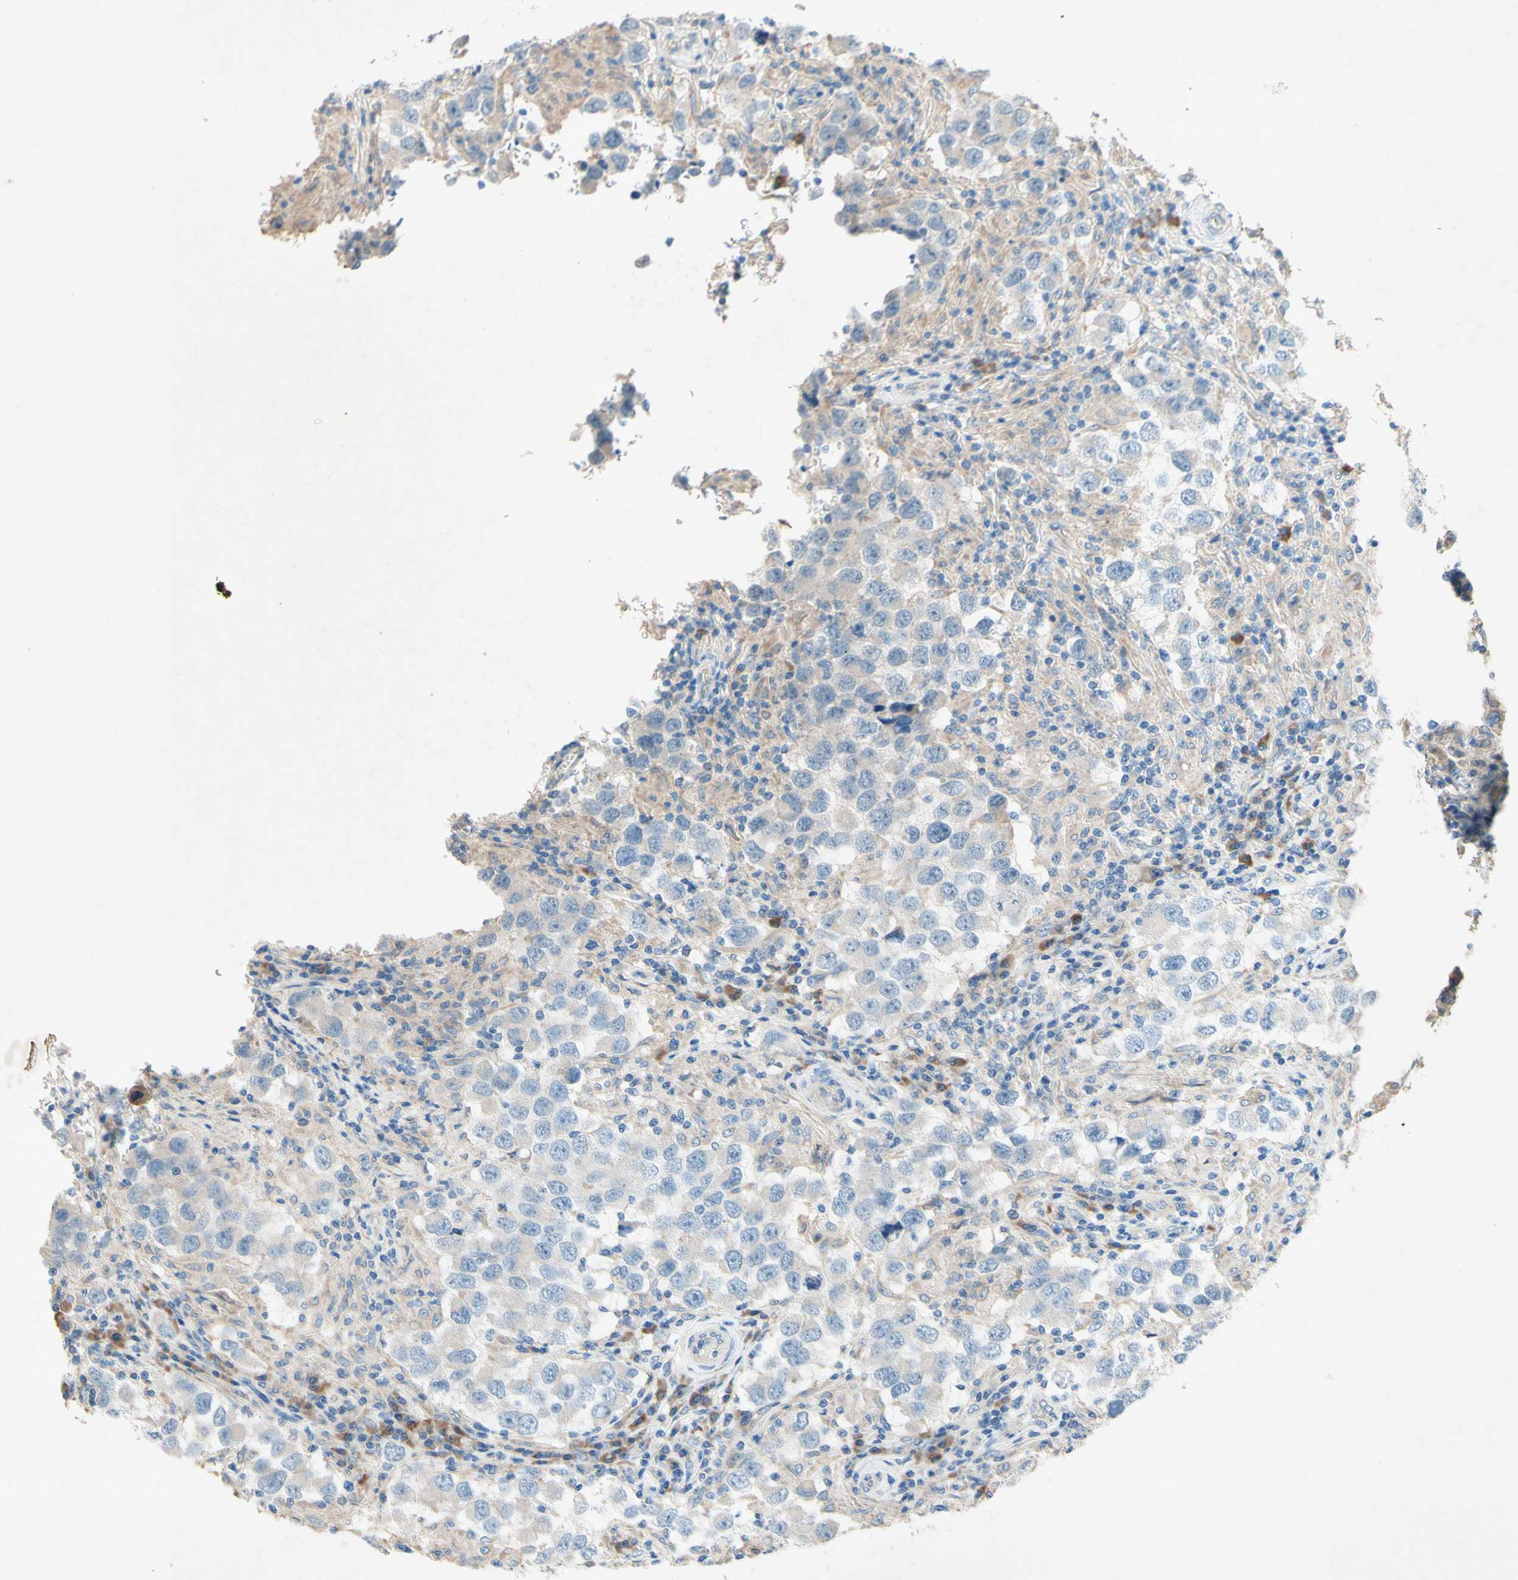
{"staining": {"intensity": "weak", "quantity": "<25%", "location": "cytoplasmic/membranous"}, "tissue": "testis cancer", "cell_type": "Tumor cells", "image_type": "cancer", "snomed": [{"axis": "morphology", "description": "Carcinoma, Embryonal, NOS"}, {"axis": "topography", "description": "Testis"}], "caption": "The immunohistochemistry histopathology image has no significant positivity in tumor cells of embryonal carcinoma (testis) tissue.", "gene": "IL2", "patient": {"sex": "male", "age": 21}}